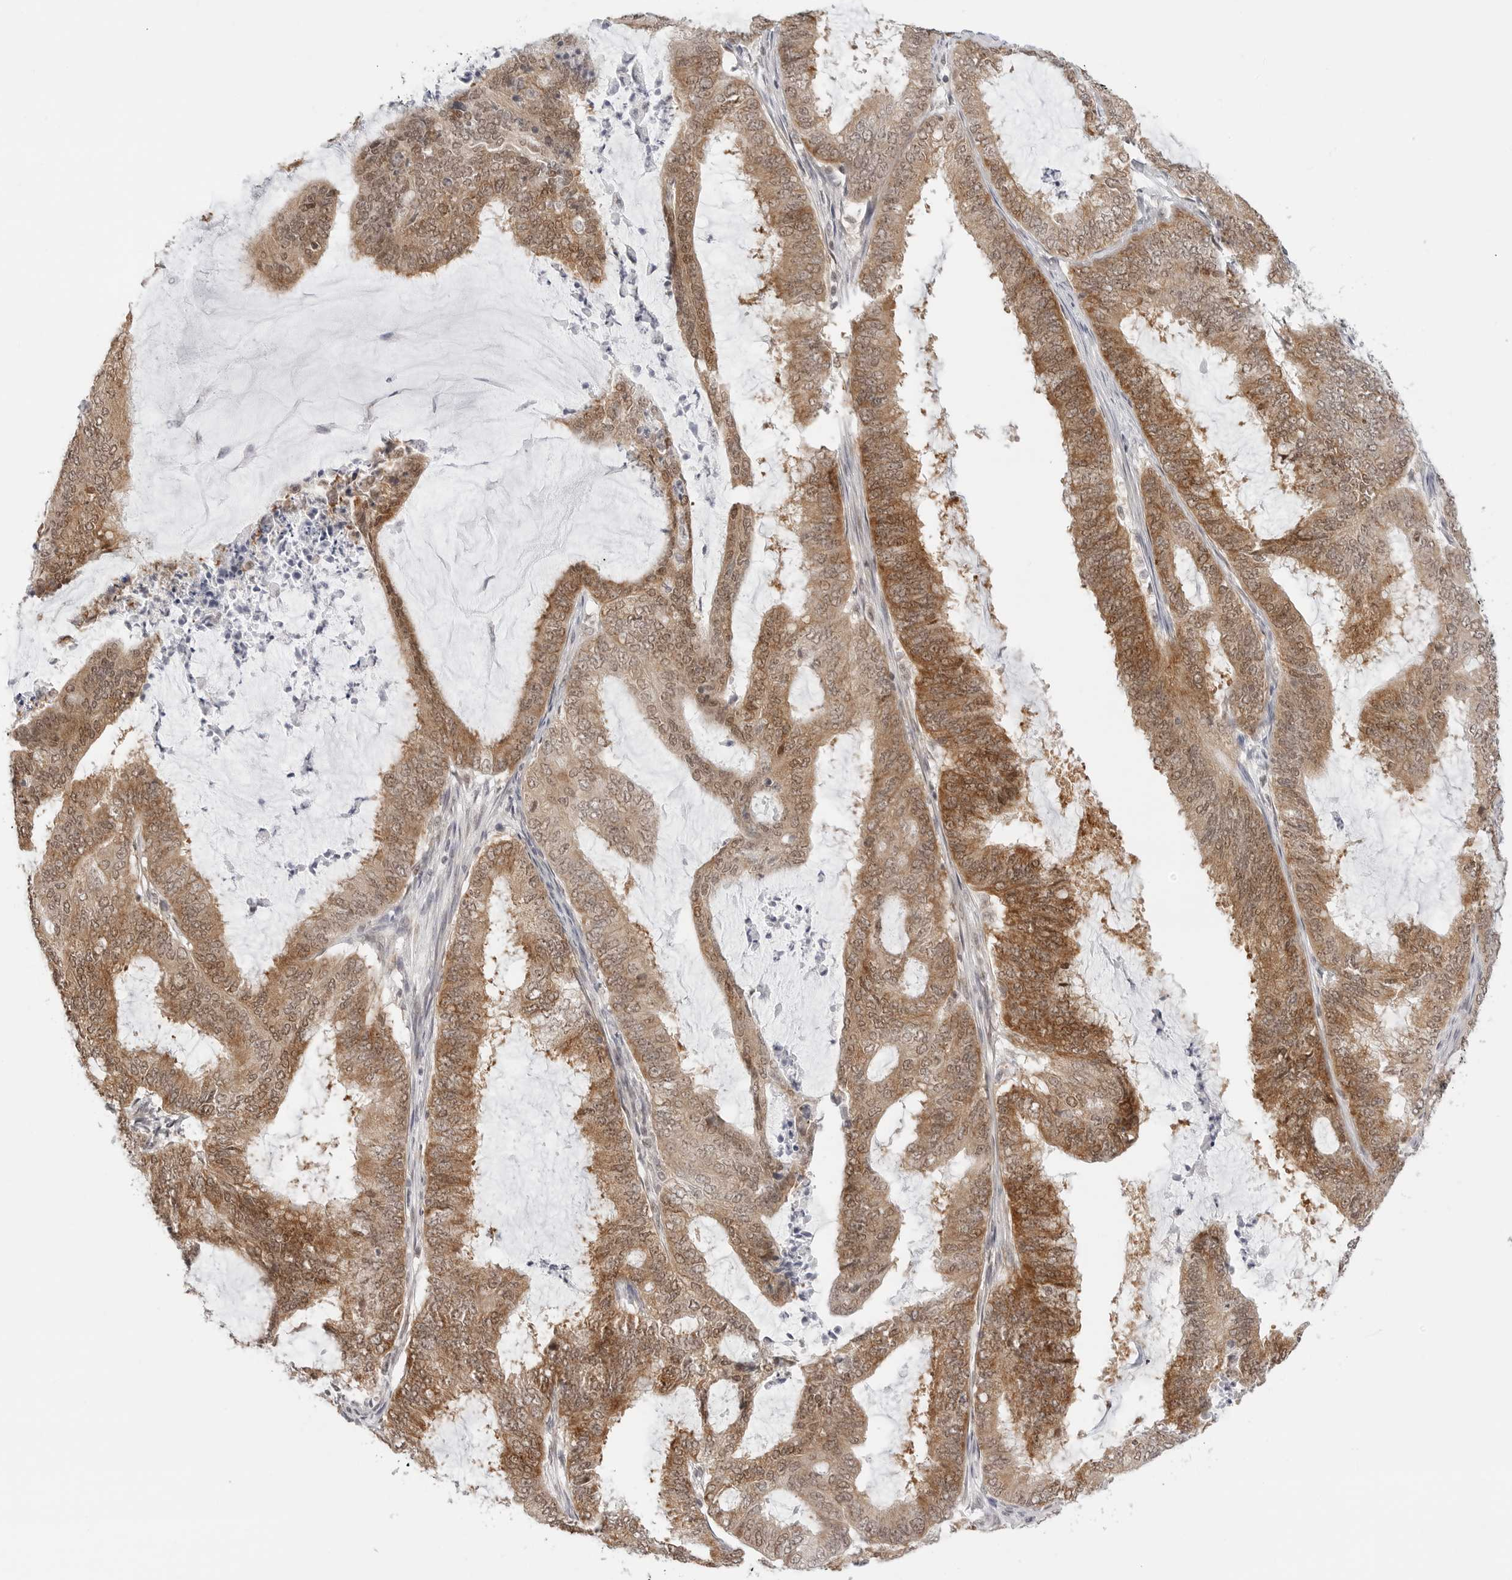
{"staining": {"intensity": "moderate", "quantity": ">75%", "location": "cytoplasmic/membranous,nuclear"}, "tissue": "endometrial cancer", "cell_type": "Tumor cells", "image_type": "cancer", "snomed": [{"axis": "morphology", "description": "Adenocarcinoma, NOS"}, {"axis": "topography", "description": "Endometrium"}], "caption": "Endometrial cancer was stained to show a protein in brown. There is medium levels of moderate cytoplasmic/membranous and nuclear staining in approximately >75% of tumor cells.", "gene": "METAP1", "patient": {"sex": "female", "age": 51}}